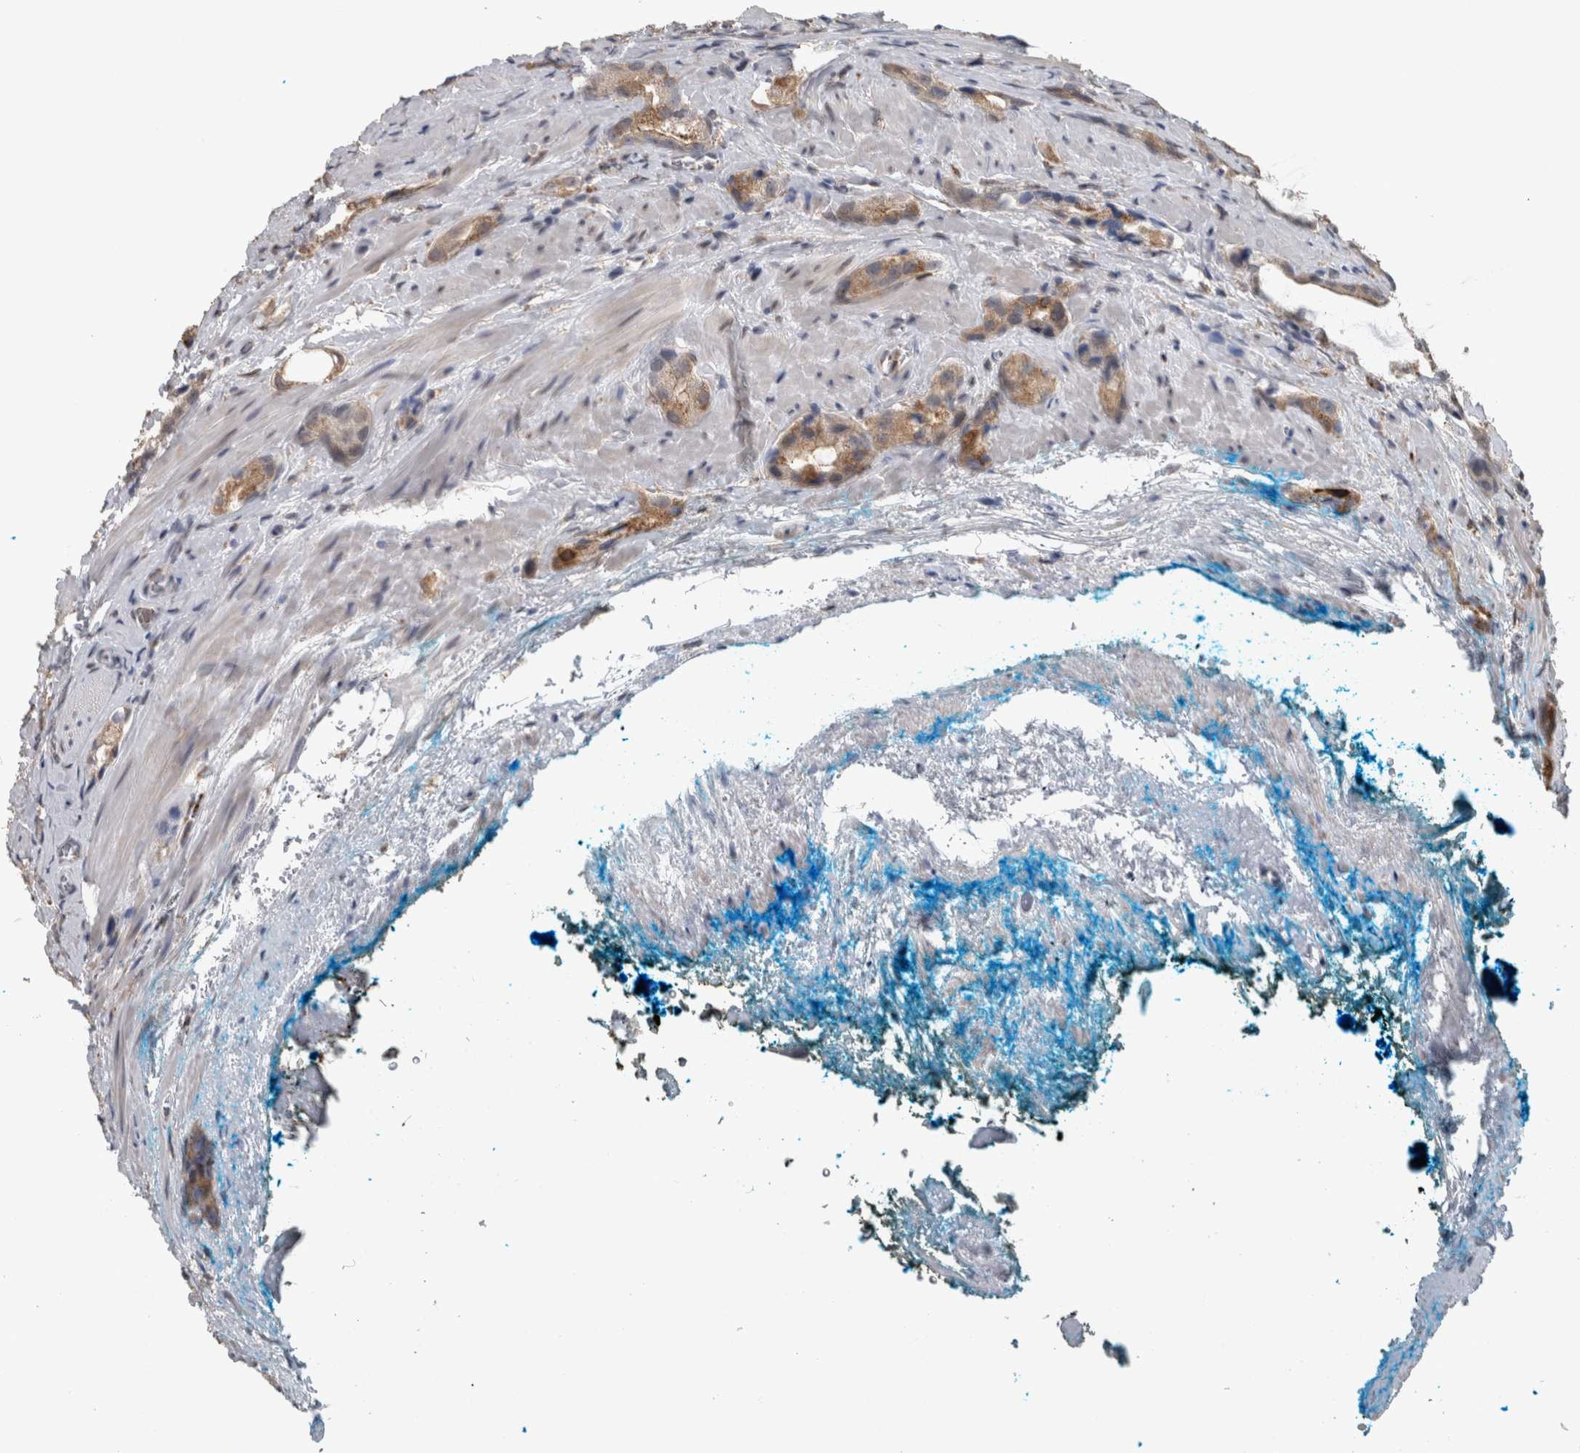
{"staining": {"intensity": "moderate", "quantity": ">75%", "location": "cytoplasmic/membranous"}, "tissue": "prostate cancer", "cell_type": "Tumor cells", "image_type": "cancer", "snomed": [{"axis": "morphology", "description": "Adenocarcinoma, High grade"}, {"axis": "topography", "description": "Prostate"}], "caption": "A histopathology image showing moderate cytoplasmic/membranous staining in about >75% of tumor cells in prostate adenocarcinoma (high-grade), as visualized by brown immunohistochemical staining.", "gene": "ACSF2", "patient": {"sex": "male", "age": 63}}